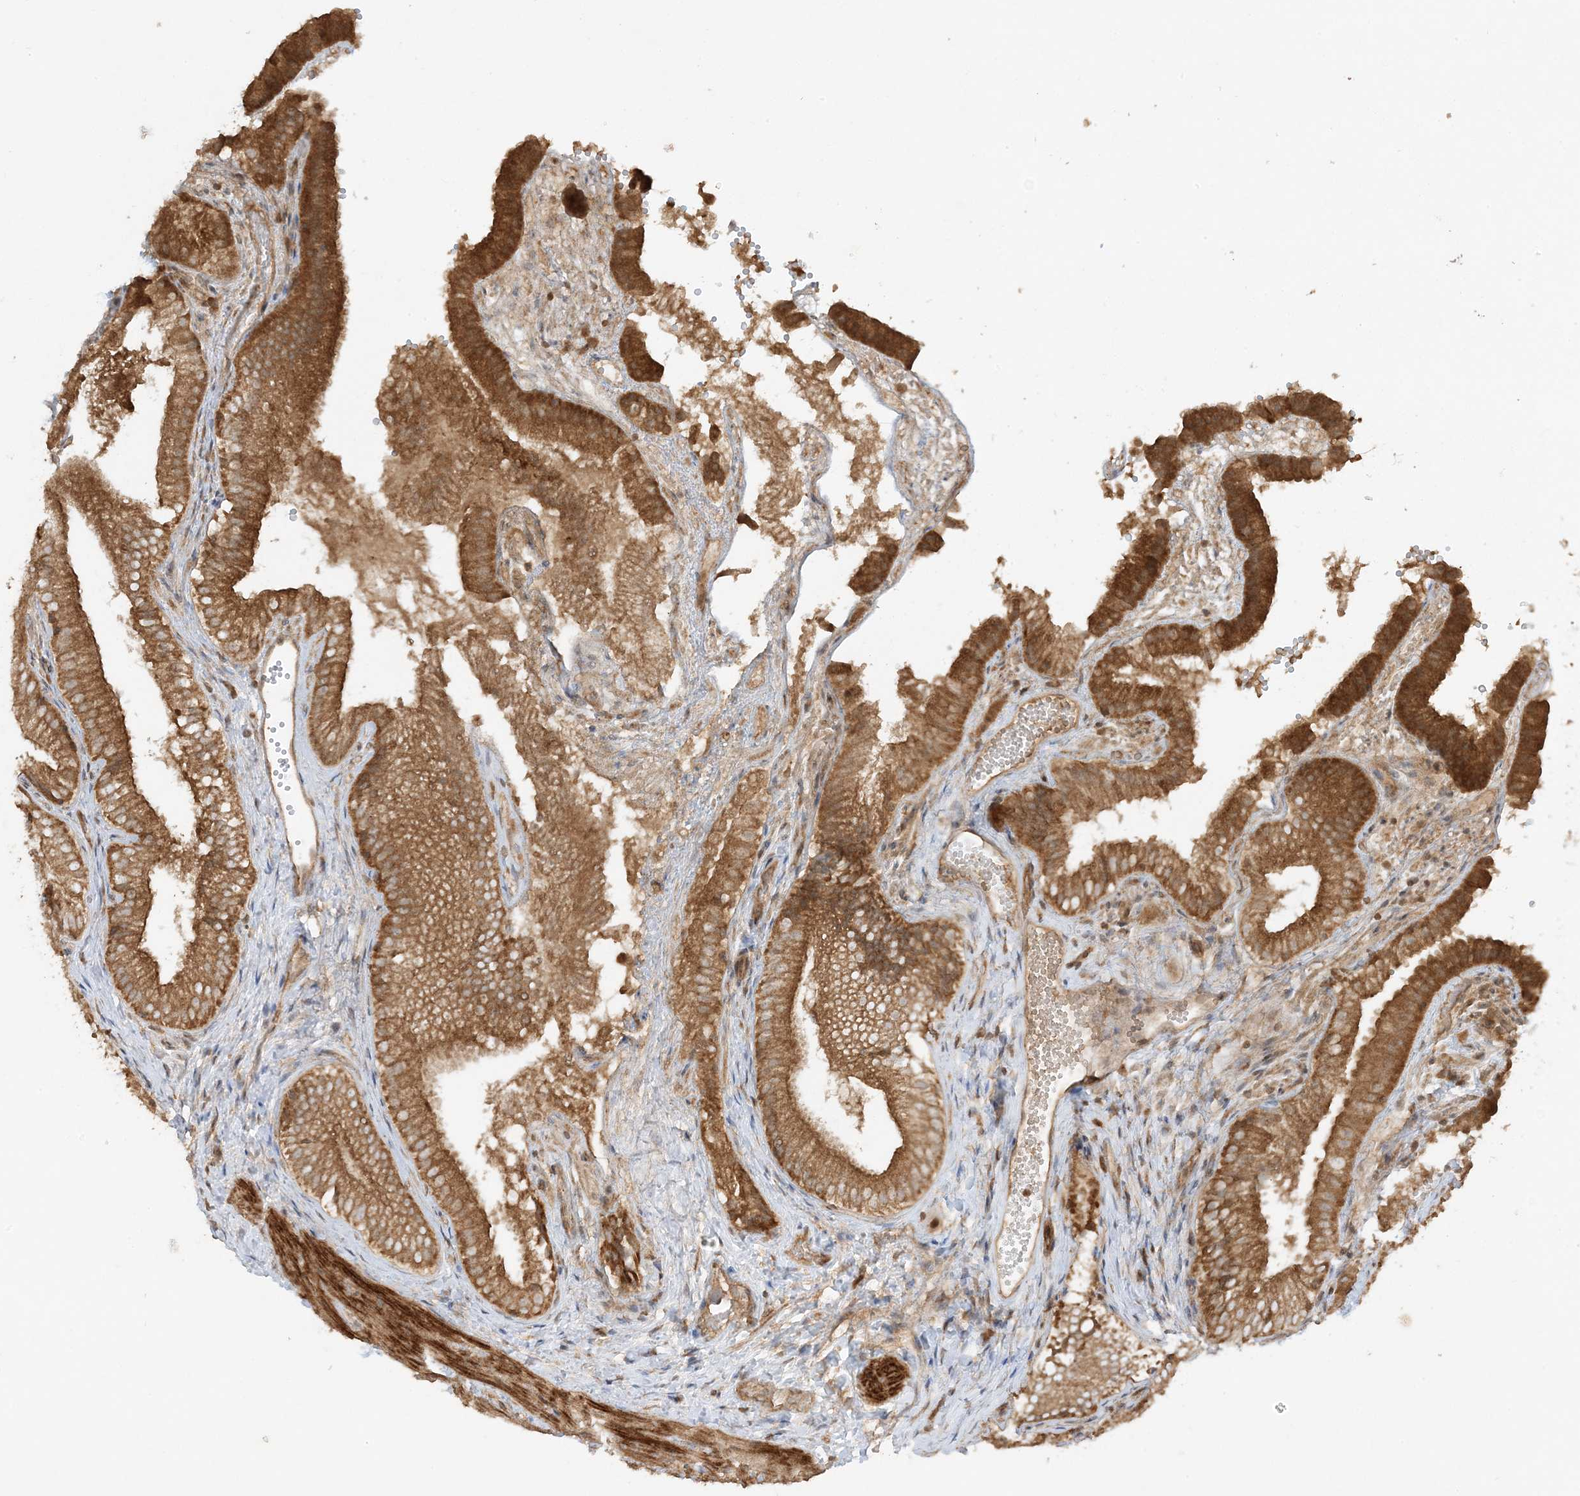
{"staining": {"intensity": "strong", "quantity": ">75%", "location": "cytoplasmic/membranous"}, "tissue": "gallbladder", "cell_type": "Glandular cells", "image_type": "normal", "snomed": [{"axis": "morphology", "description": "Normal tissue, NOS"}, {"axis": "topography", "description": "Gallbladder"}], "caption": "Immunohistochemical staining of unremarkable human gallbladder displays high levels of strong cytoplasmic/membranous expression in about >75% of glandular cells.", "gene": "XRN1", "patient": {"sex": "female", "age": 30}}